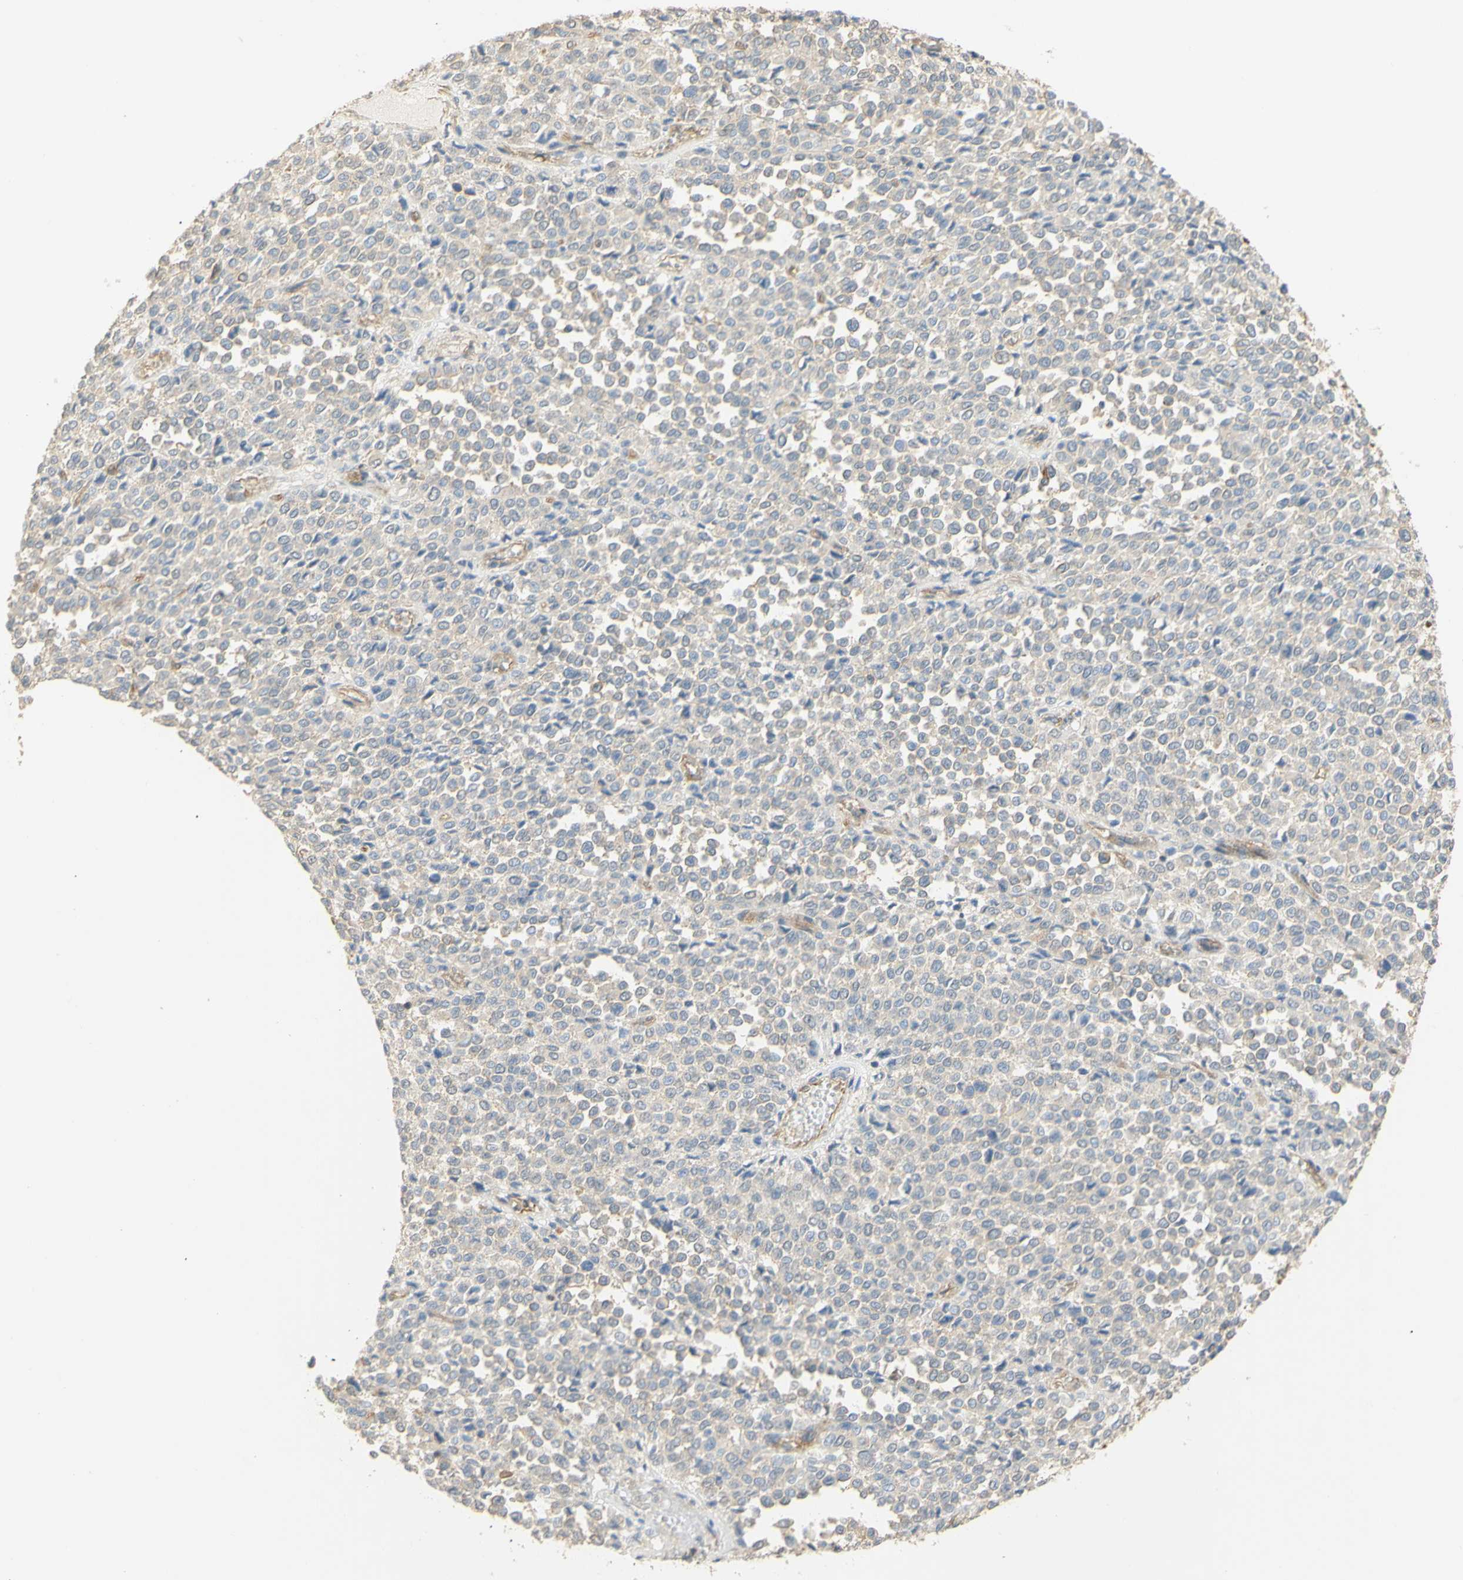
{"staining": {"intensity": "negative", "quantity": "none", "location": "none"}, "tissue": "melanoma", "cell_type": "Tumor cells", "image_type": "cancer", "snomed": [{"axis": "morphology", "description": "Malignant melanoma, Metastatic site"}, {"axis": "topography", "description": "Pancreas"}], "caption": "An immunohistochemistry photomicrograph of malignant melanoma (metastatic site) is shown. There is no staining in tumor cells of malignant melanoma (metastatic site). (DAB immunohistochemistry (IHC) visualized using brightfield microscopy, high magnification).", "gene": "KCNE4", "patient": {"sex": "female", "age": 30}}